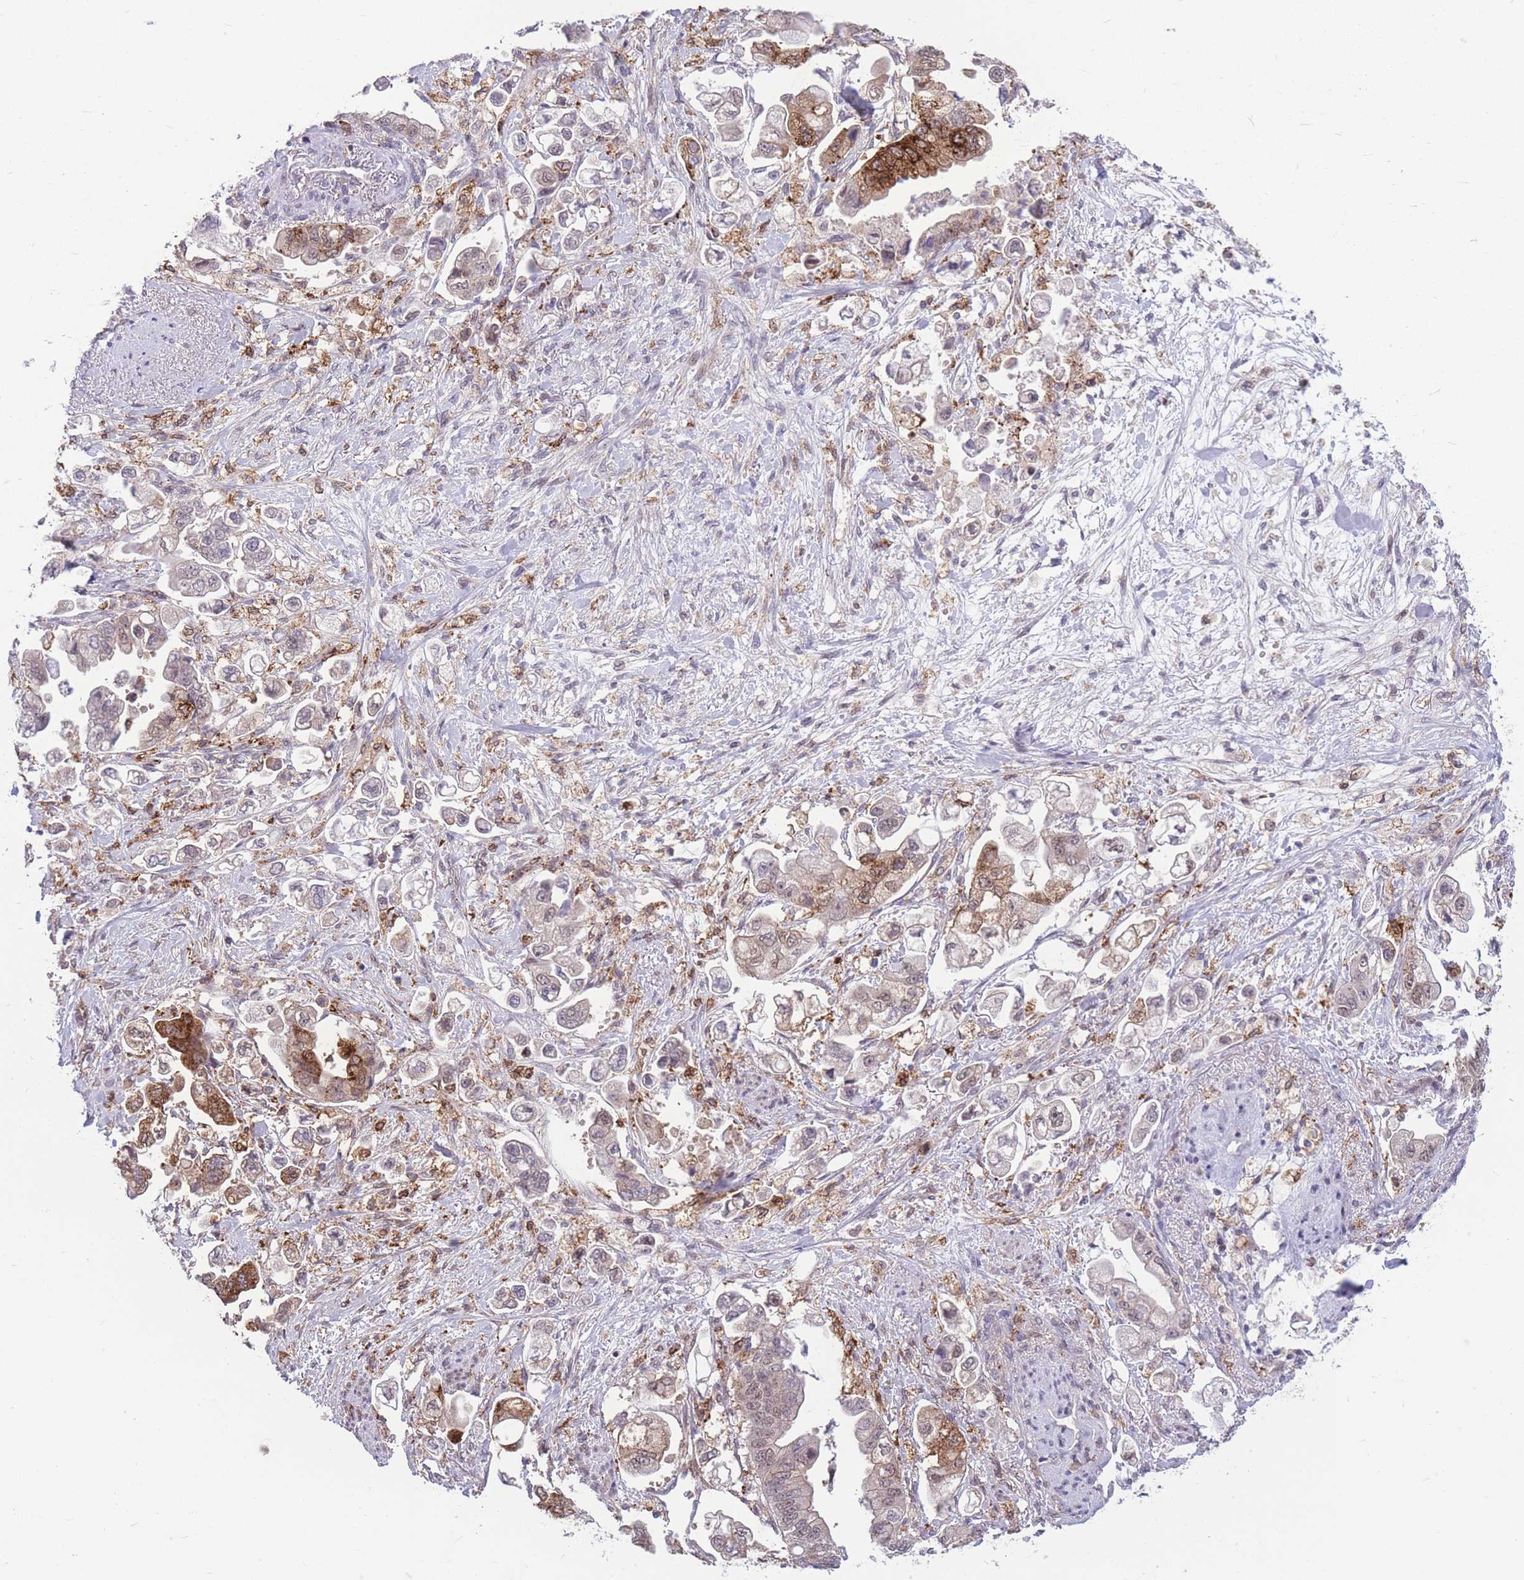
{"staining": {"intensity": "moderate", "quantity": "25%-75%", "location": "cytoplasmic/membranous,nuclear"}, "tissue": "stomach cancer", "cell_type": "Tumor cells", "image_type": "cancer", "snomed": [{"axis": "morphology", "description": "Adenocarcinoma, NOS"}, {"axis": "topography", "description": "Stomach"}], "caption": "Immunohistochemical staining of stomach cancer shows moderate cytoplasmic/membranous and nuclear protein staining in approximately 25%-75% of tumor cells.", "gene": "TCF20", "patient": {"sex": "male", "age": 62}}